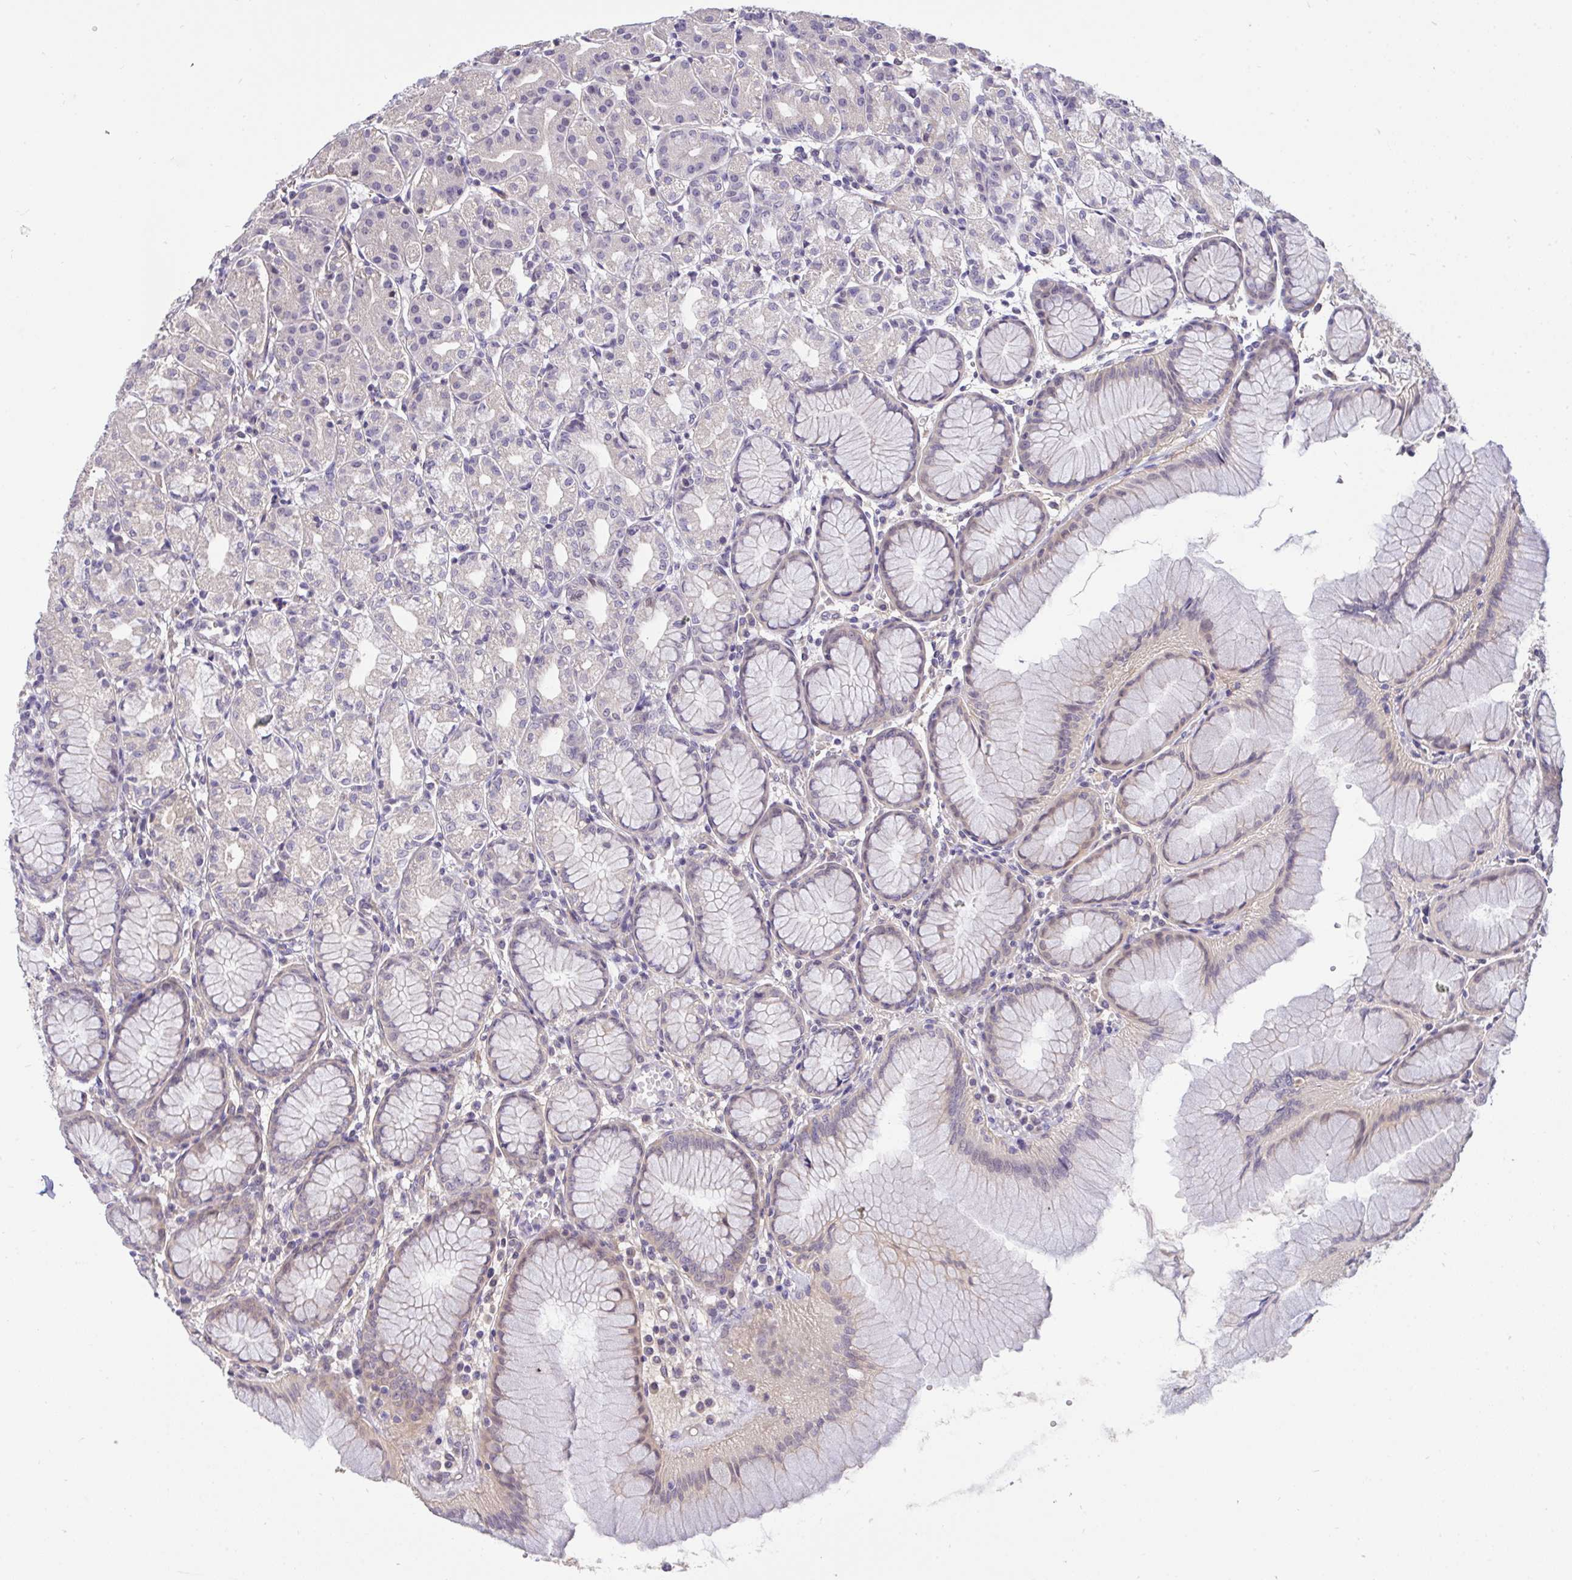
{"staining": {"intensity": "weak", "quantity": "<25%", "location": "cytoplasmic/membranous,nuclear"}, "tissue": "stomach", "cell_type": "Glandular cells", "image_type": "normal", "snomed": [{"axis": "morphology", "description": "Normal tissue, NOS"}, {"axis": "topography", "description": "Stomach"}], "caption": "High power microscopy image of an immunohistochemistry (IHC) histopathology image of benign stomach, revealing no significant expression in glandular cells.", "gene": "C19orf54", "patient": {"sex": "female", "age": 57}}